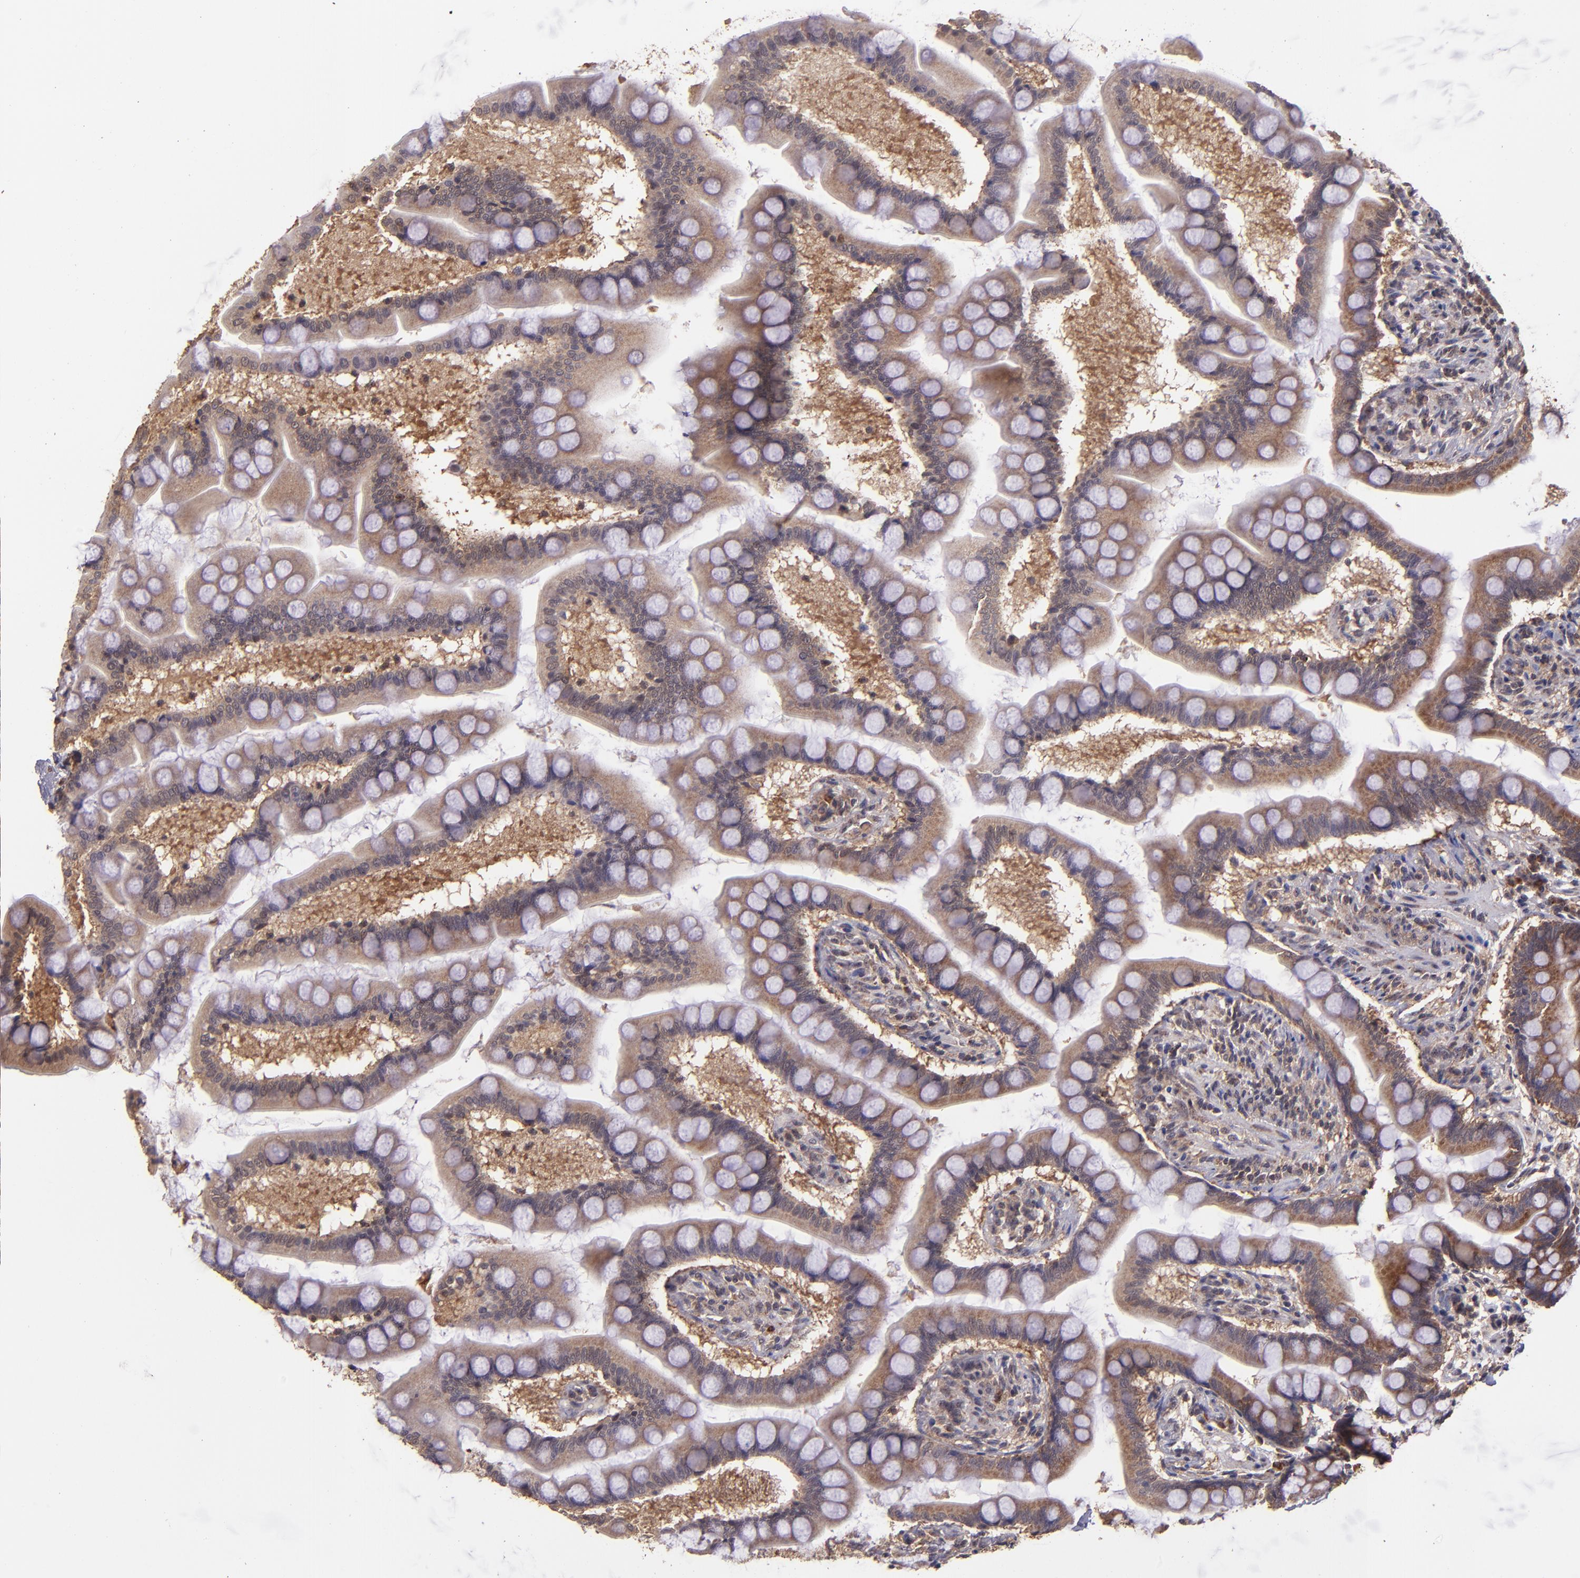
{"staining": {"intensity": "strong", "quantity": ">75%", "location": "cytoplasmic/membranous"}, "tissue": "small intestine", "cell_type": "Glandular cells", "image_type": "normal", "snomed": [{"axis": "morphology", "description": "Normal tissue, NOS"}, {"axis": "topography", "description": "Small intestine"}], "caption": "Immunohistochemical staining of unremarkable human small intestine exhibits strong cytoplasmic/membranous protein expression in approximately >75% of glandular cells.", "gene": "USP51", "patient": {"sex": "male", "age": 41}}